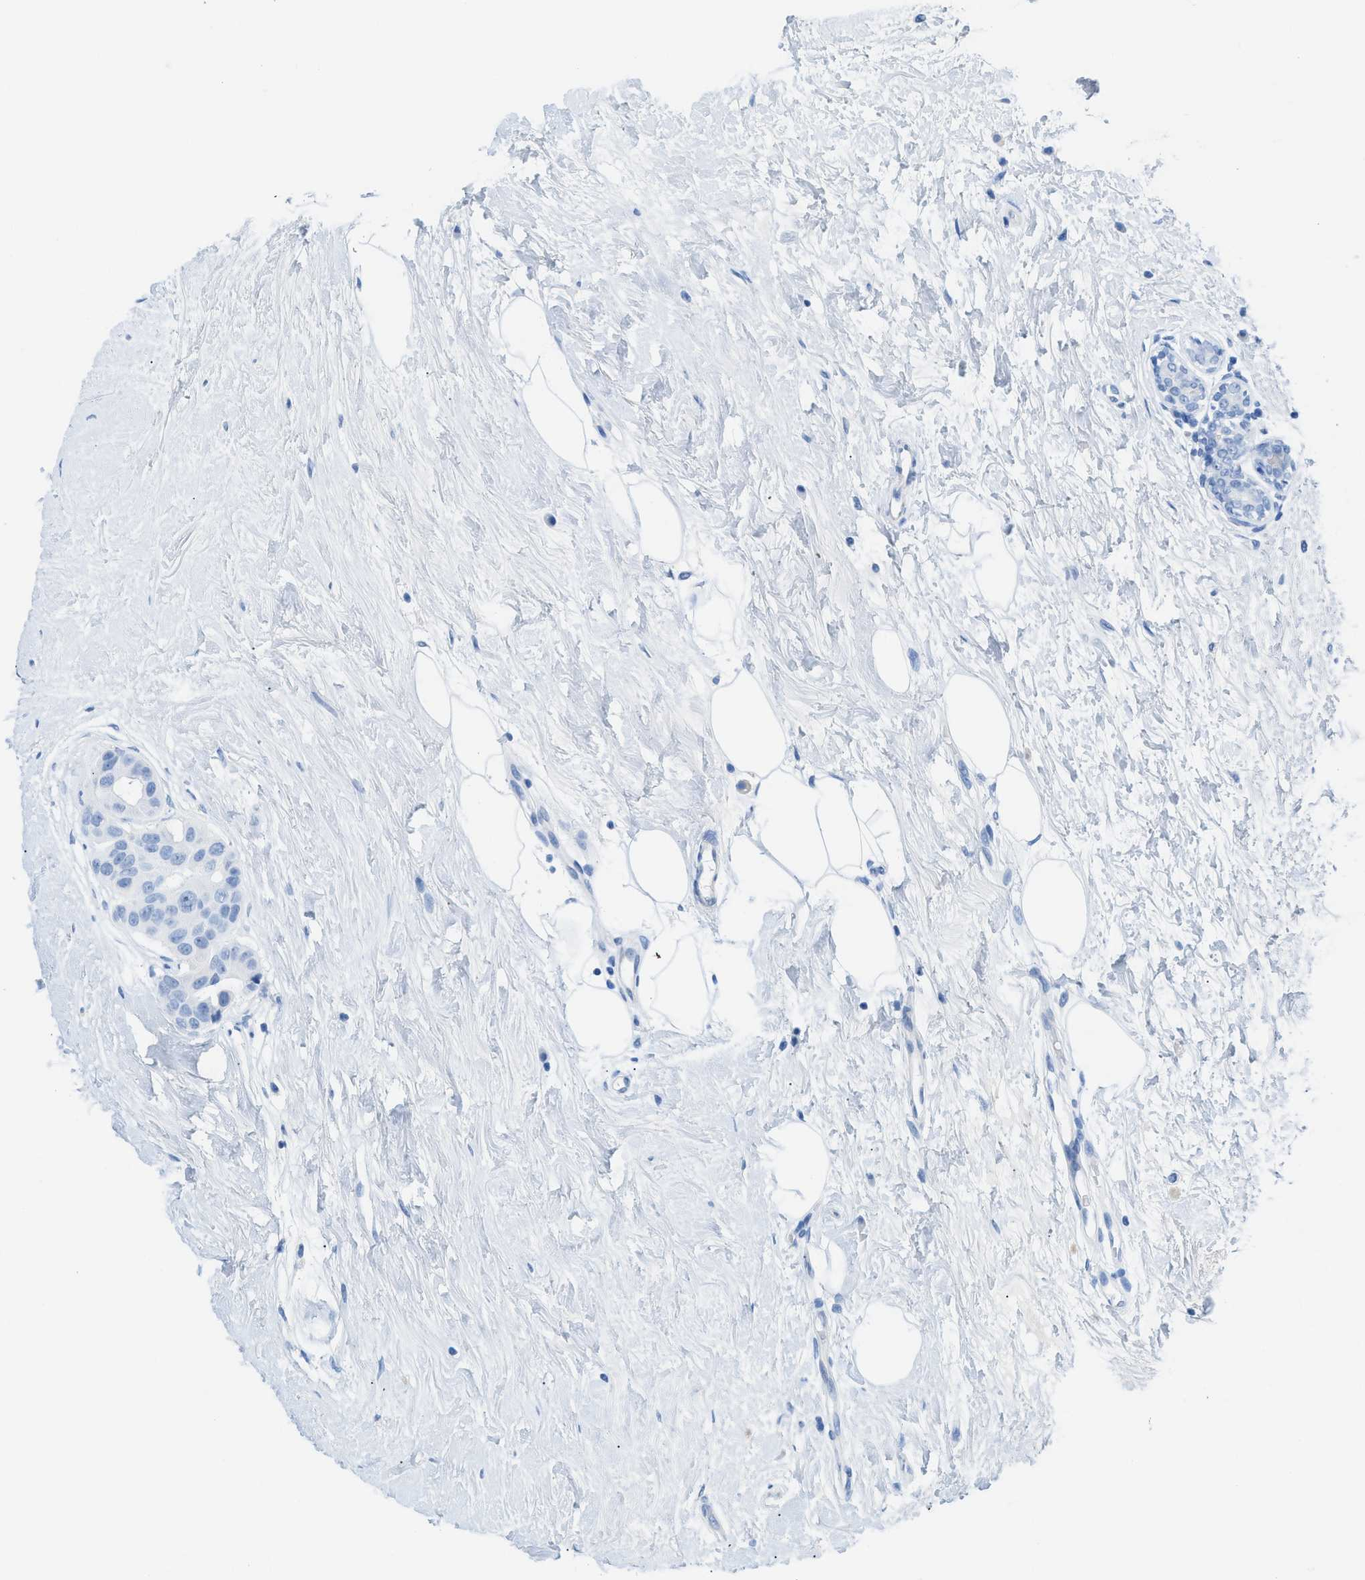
{"staining": {"intensity": "negative", "quantity": "none", "location": "none"}, "tissue": "breast cancer", "cell_type": "Tumor cells", "image_type": "cancer", "snomed": [{"axis": "morphology", "description": "Normal tissue, NOS"}, {"axis": "morphology", "description": "Duct carcinoma"}, {"axis": "topography", "description": "Breast"}], "caption": "Immunohistochemical staining of human breast infiltrating ductal carcinoma exhibits no significant positivity in tumor cells.", "gene": "TCL1A", "patient": {"sex": "female", "age": 39}}